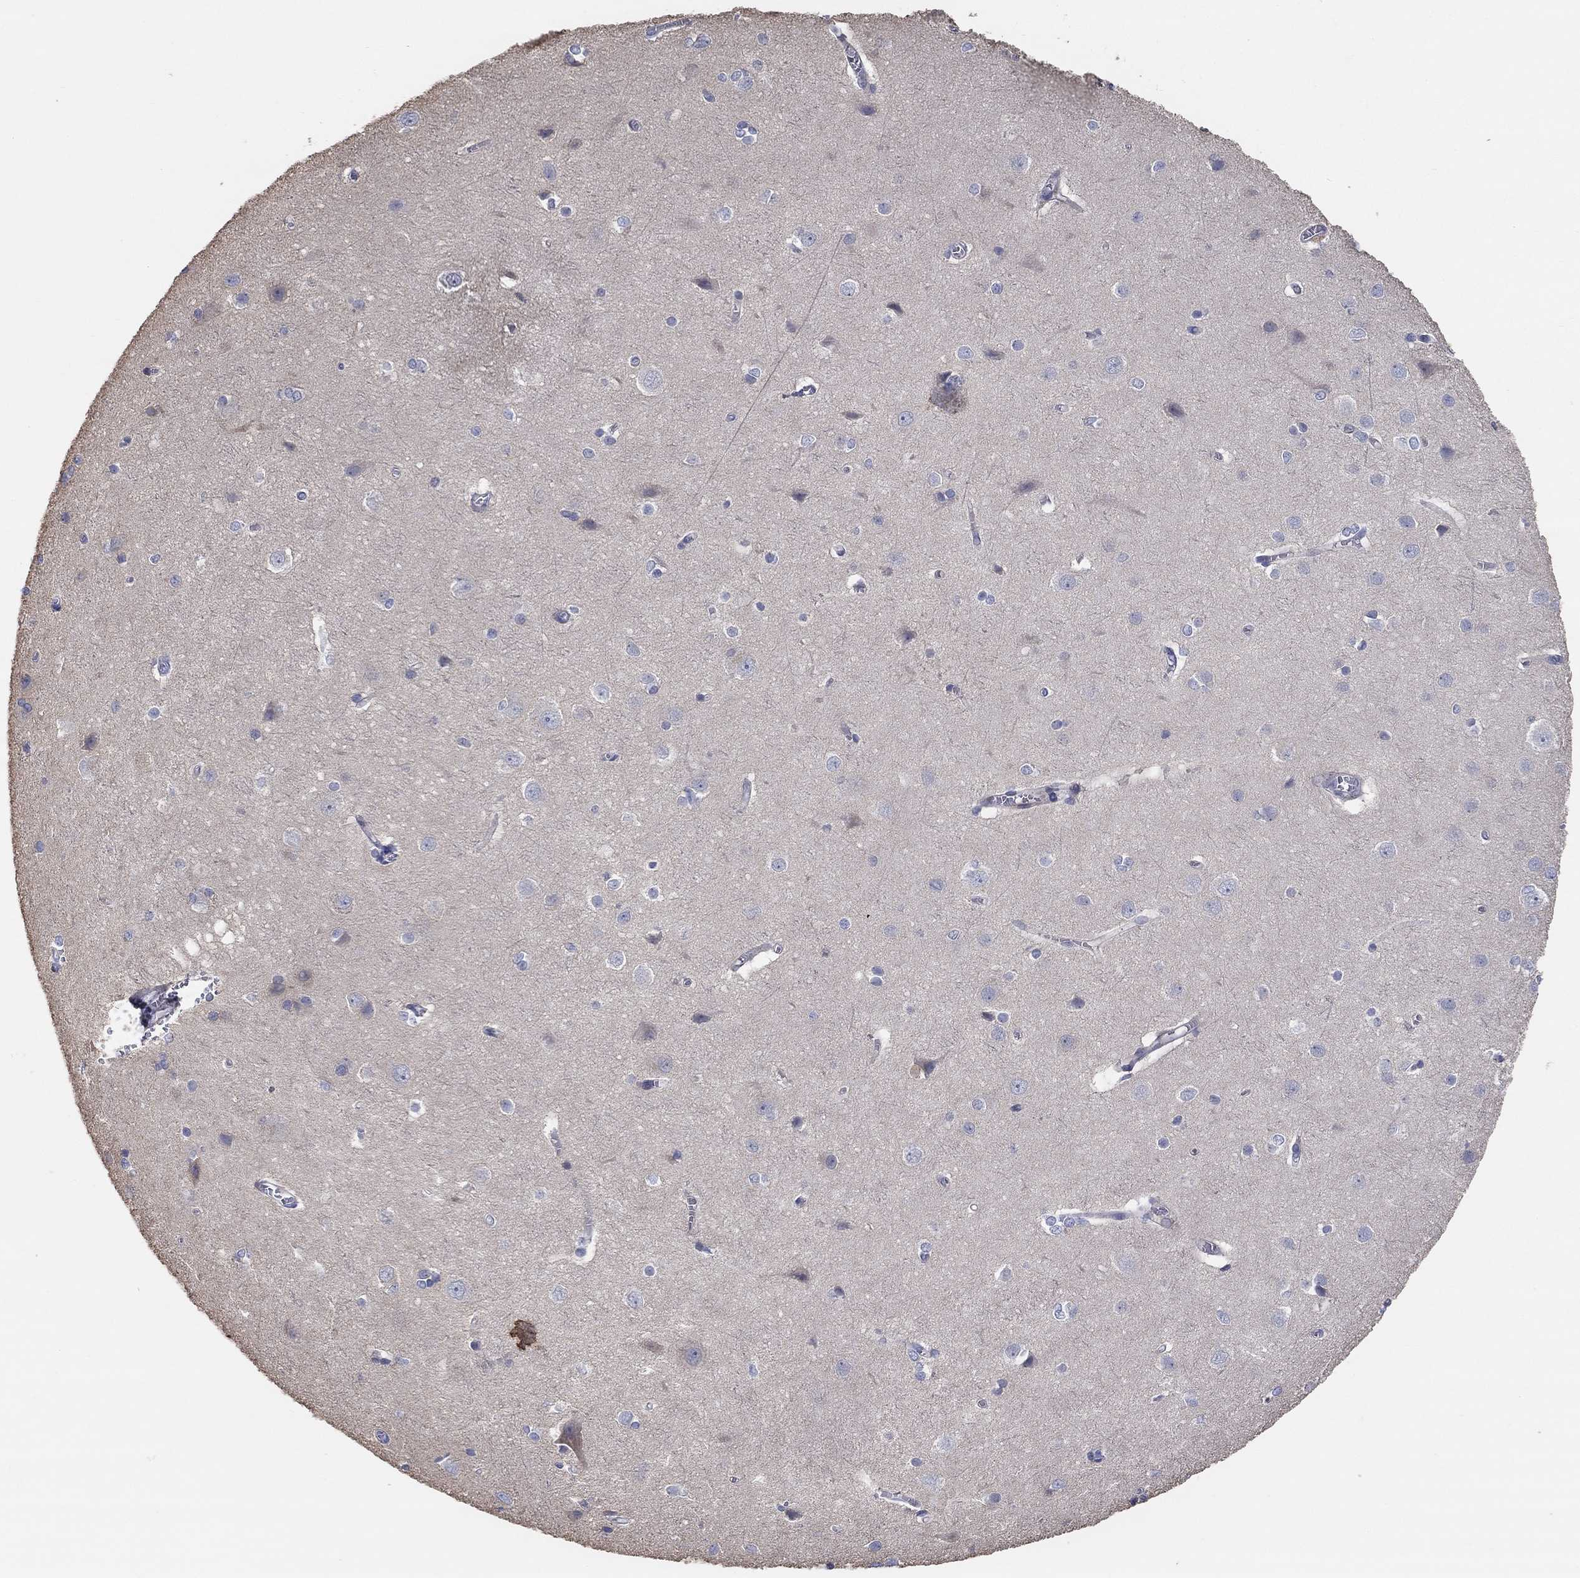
{"staining": {"intensity": "negative", "quantity": "none", "location": "none"}, "tissue": "cerebral cortex", "cell_type": "Endothelial cells", "image_type": "normal", "snomed": [{"axis": "morphology", "description": "Normal tissue, NOS"}, {"axis": "topography", "description": "Cerebral cortex"}], "caption": "The IHC image has no significant expression in endothelial cells of cerebral cortex.", "gene": "PRC1", "patient": {"sex": "male", "age": 37}}